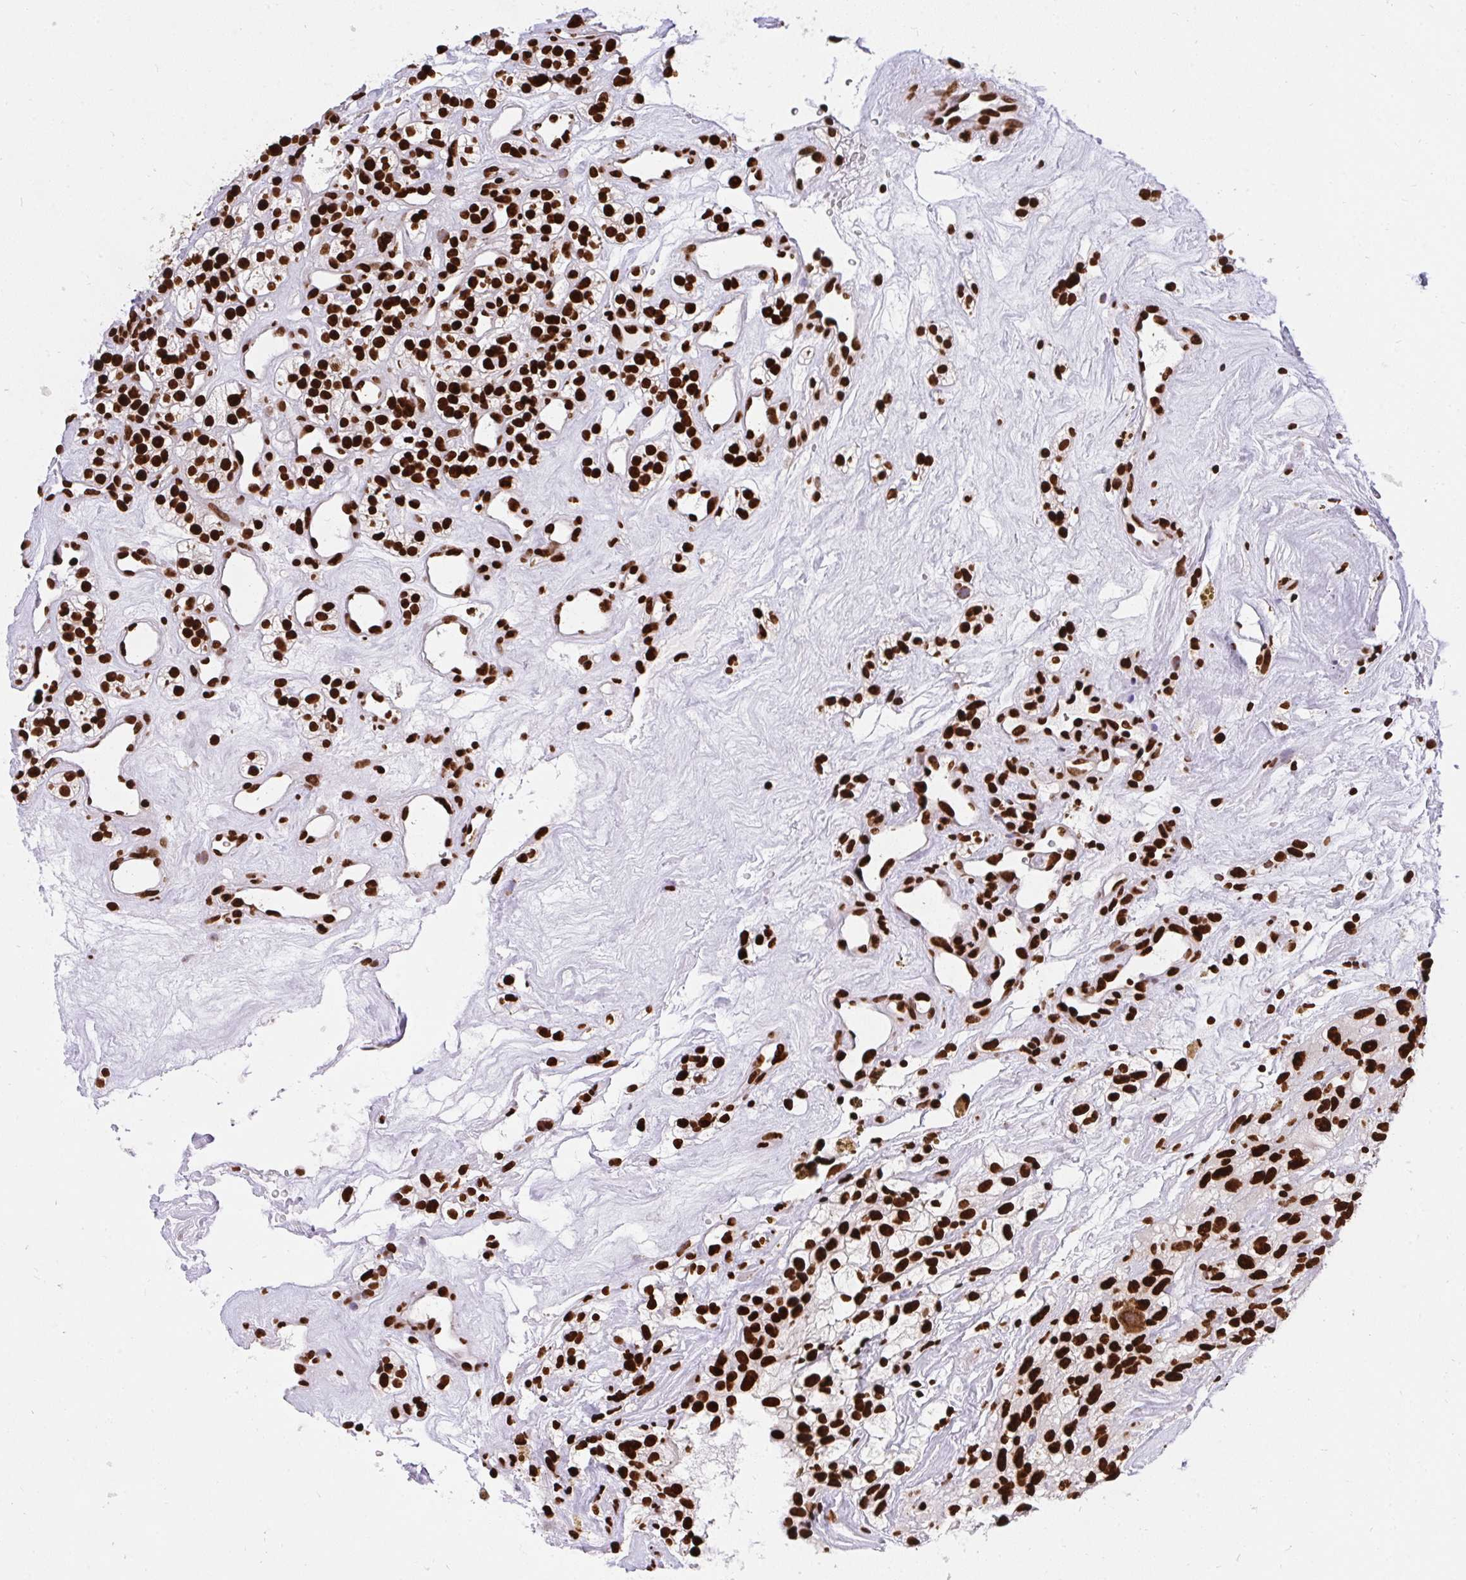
{"staining": {"intensity": "strong", "quantity": ">75%", "location": "nuclear"}, "tissue": "renal cancer", "cell_type": "Tumor cells", "image_type": "cancer", "snomed": [{"axis": "morphology", "description": "Adenocarcinoma, NOS"}, {"axis": "topography", "description": "Kidney"}], "caption": "About >75% of tumor cells in human adenocarcinoma (renal) demonstrate strong nuclear protein expression as visualized by brown immunohistochemical staining.", "gene": "HNRNPL", "patient": {"sex": "female", "age": 57}}